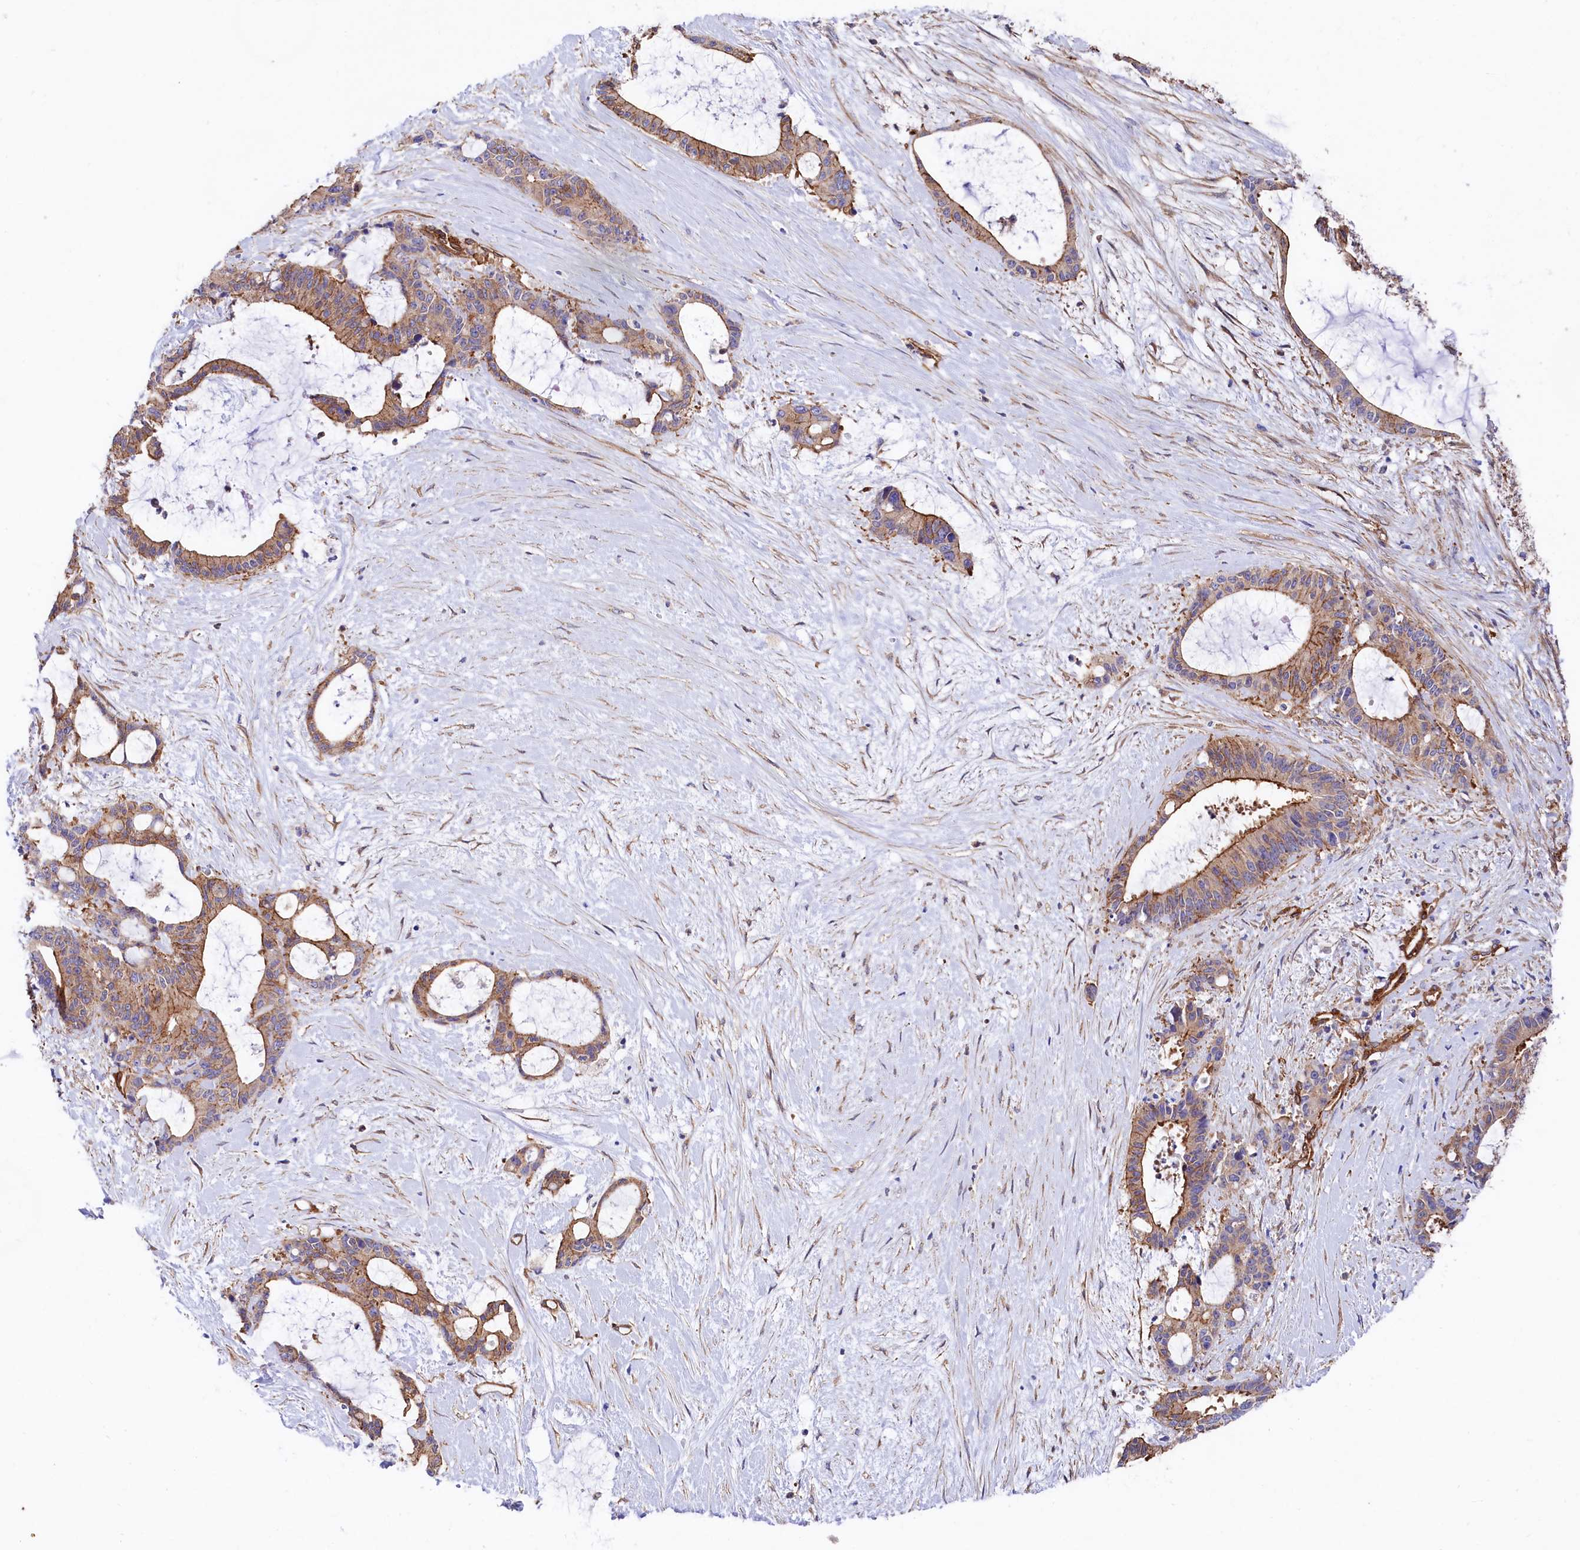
{"staining": {"intensity": "moderate", "quantity": ">75%", "location": "cytoplasmic/membranous"}, "tissue": "liver cancer", "cell_type": "Tumor cells", "image_type": "cancer", "snomed": [{"axis": "morphology", "description": "Normal tissue, NOS"}, {"axis": "morphology", "description": "Cholangiocarcinoma"}, {"axis": "topography", "description": "Liver"}, {"axis": "topography", "description": "Peripheral nerve tissue"}], "caption": "Immunohistochemistry (IHC) staining of liver cancer, which reveals medium levels of moderate cytoplasmic/membranous expression in approximately >75% of tumor cells indicating moderate cytoplasmic/membranous protein staining. The staining was performed using DAB (brown) for protein detection and nuclei were counterstained in hematoxylin (blue).", "gene": "TNKS1BP1", "patient": {"sex": "female", "age": 73}}